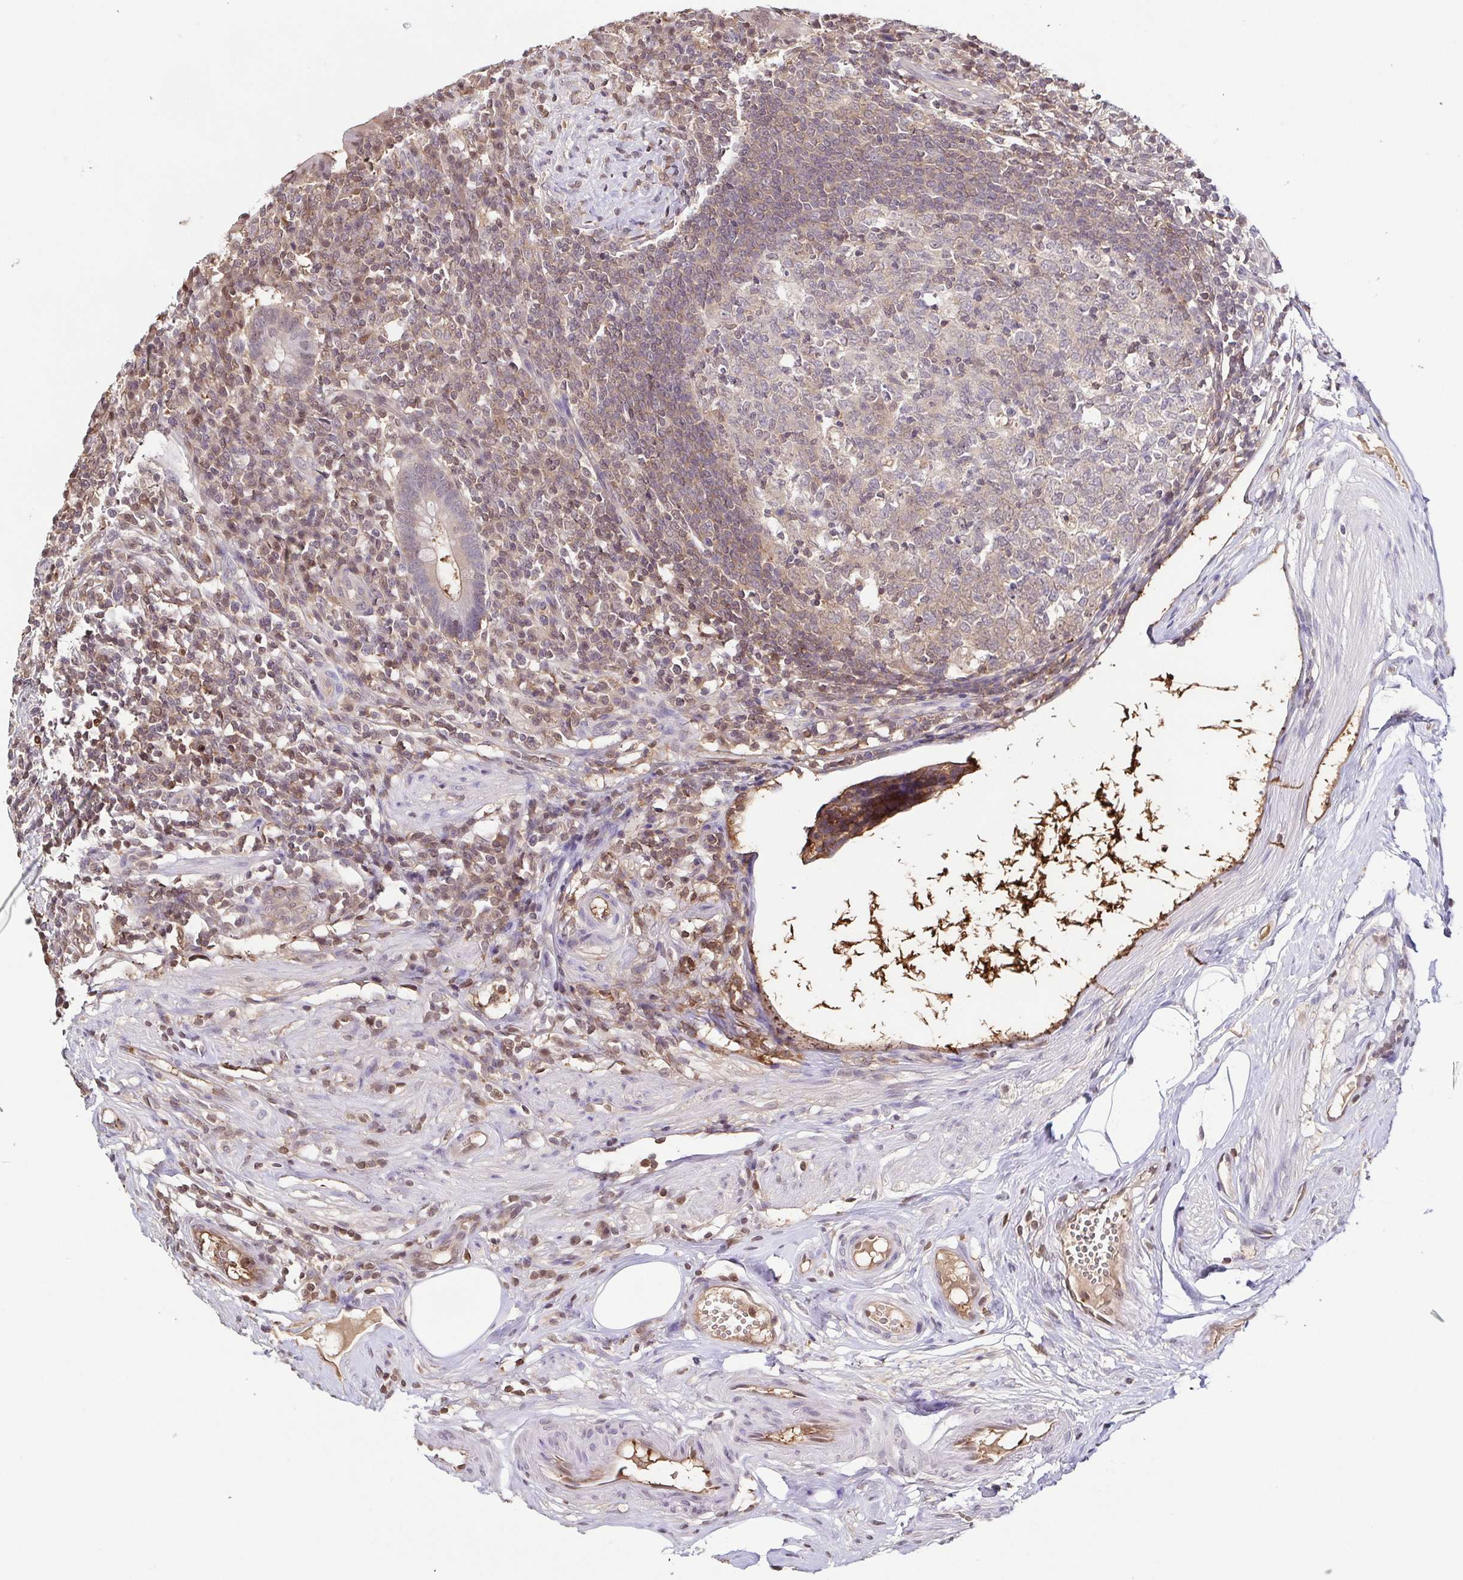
{"staining": {"intensity": "moderate", "quantity": ">75%", "location": "cytoplasmic/membranous,nuclear"}, "tissue": "appendix", "cell_type": "Glandular cells", "image_type": "normal", "snomed": [{"axis": "morphology", "description": "Normal tissue, NOS"}, {"axis": "topography", "description": "Appendix"}], "caption": "The photomicrograph shows staining of benign appendix, revealing moderate cytoplasmic/membranous,nuclear protein expression (brown color) within glandular cells.", "gene": "PSMB9", "patient": {"sex": "female", "age": 56}}